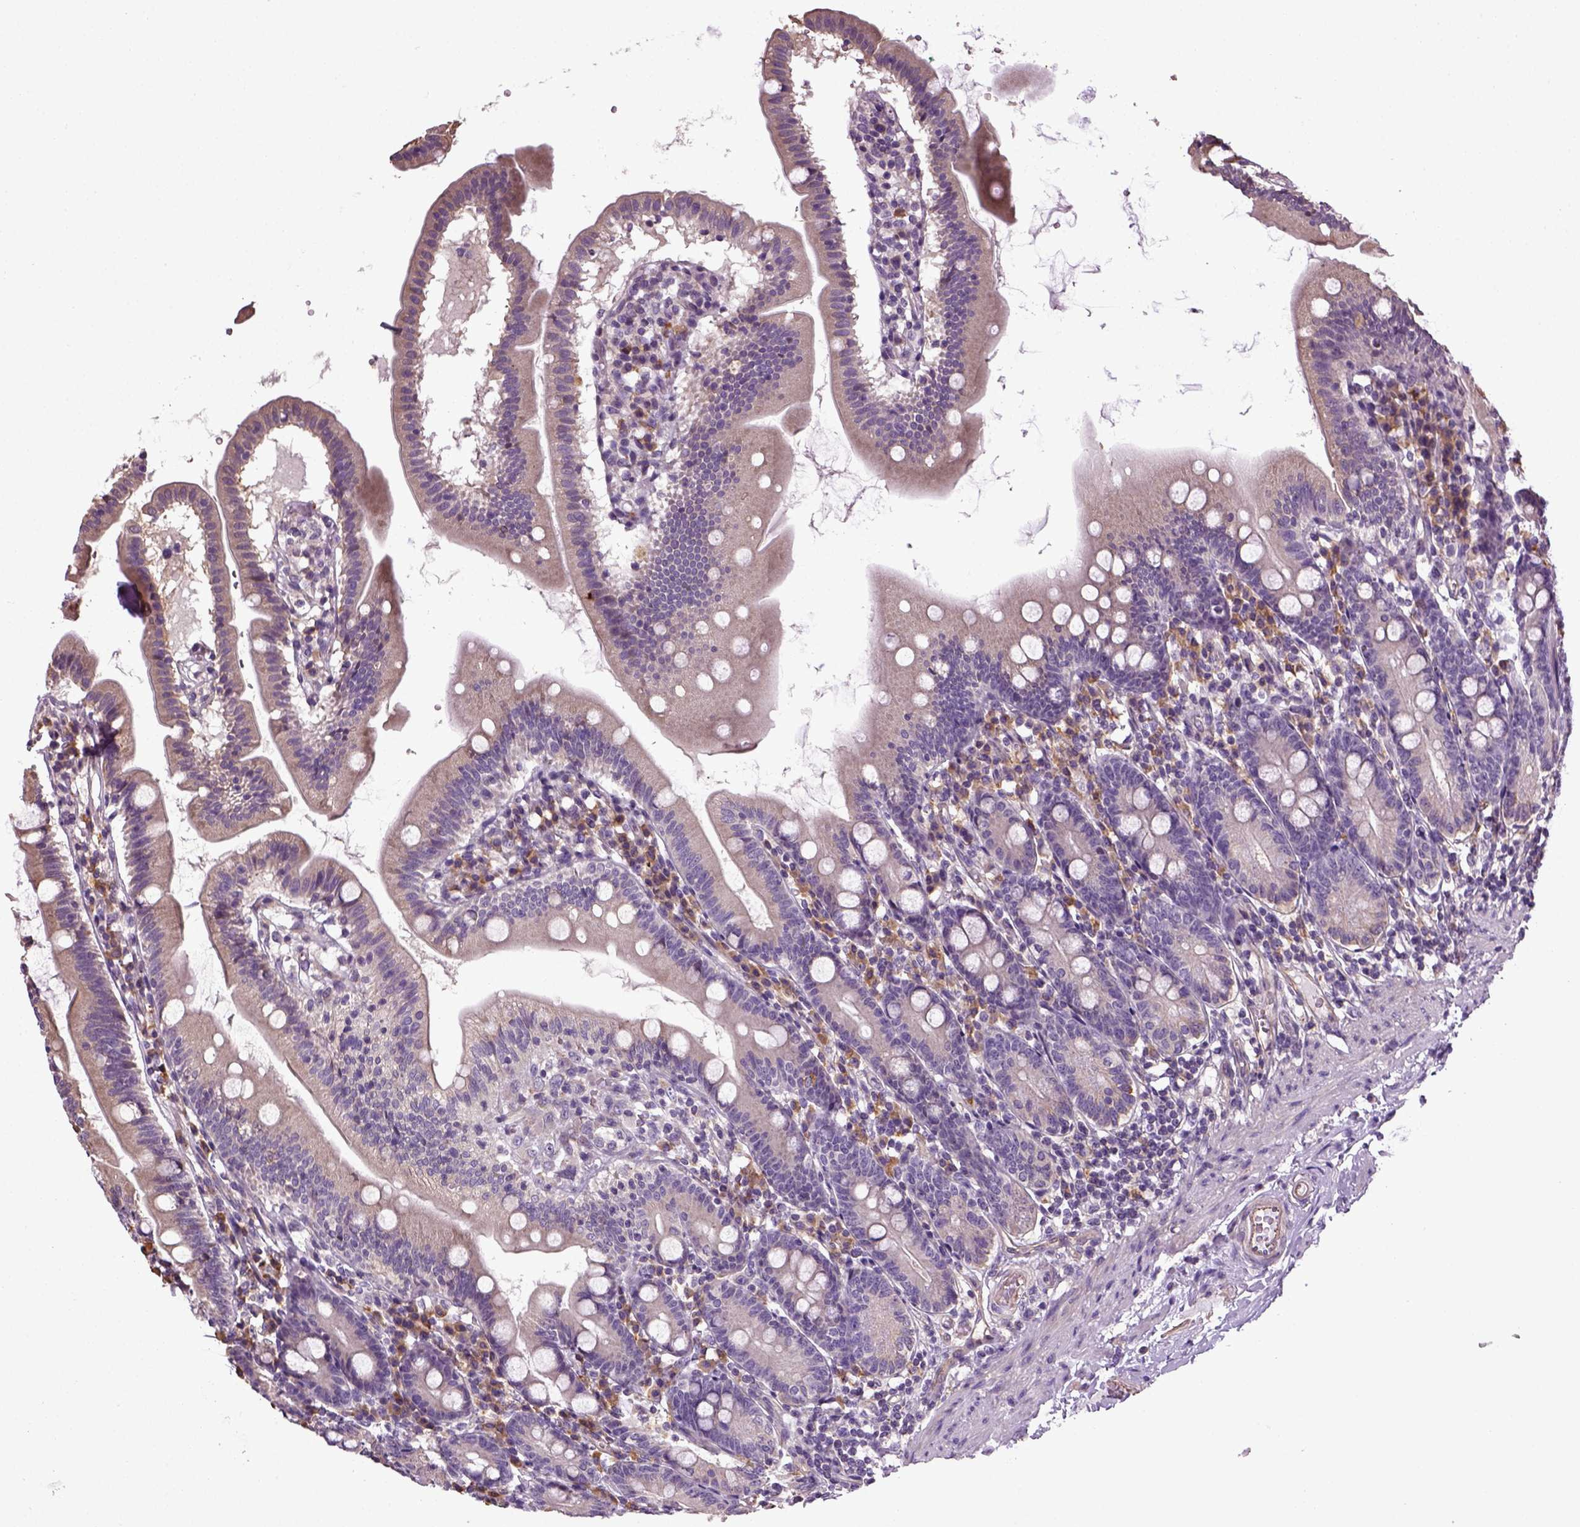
{"staining": {"intensity": "negative", "quantity": "none", "location": "none"}, "tissue": "duodenum", "cell_type": "Glandular cells", "image_type": "normal", "snomed": [{"axis": "morphology", "description": "Normal tissue, NOS"}, {"axis": "topography", "description": "Duodenum"}], "caption": "Duodenum stained for a protein using IHC reveals no positivity glandular cells.", "gene": "TPRG1", "patient": {"sex": "female", "age": 67}}